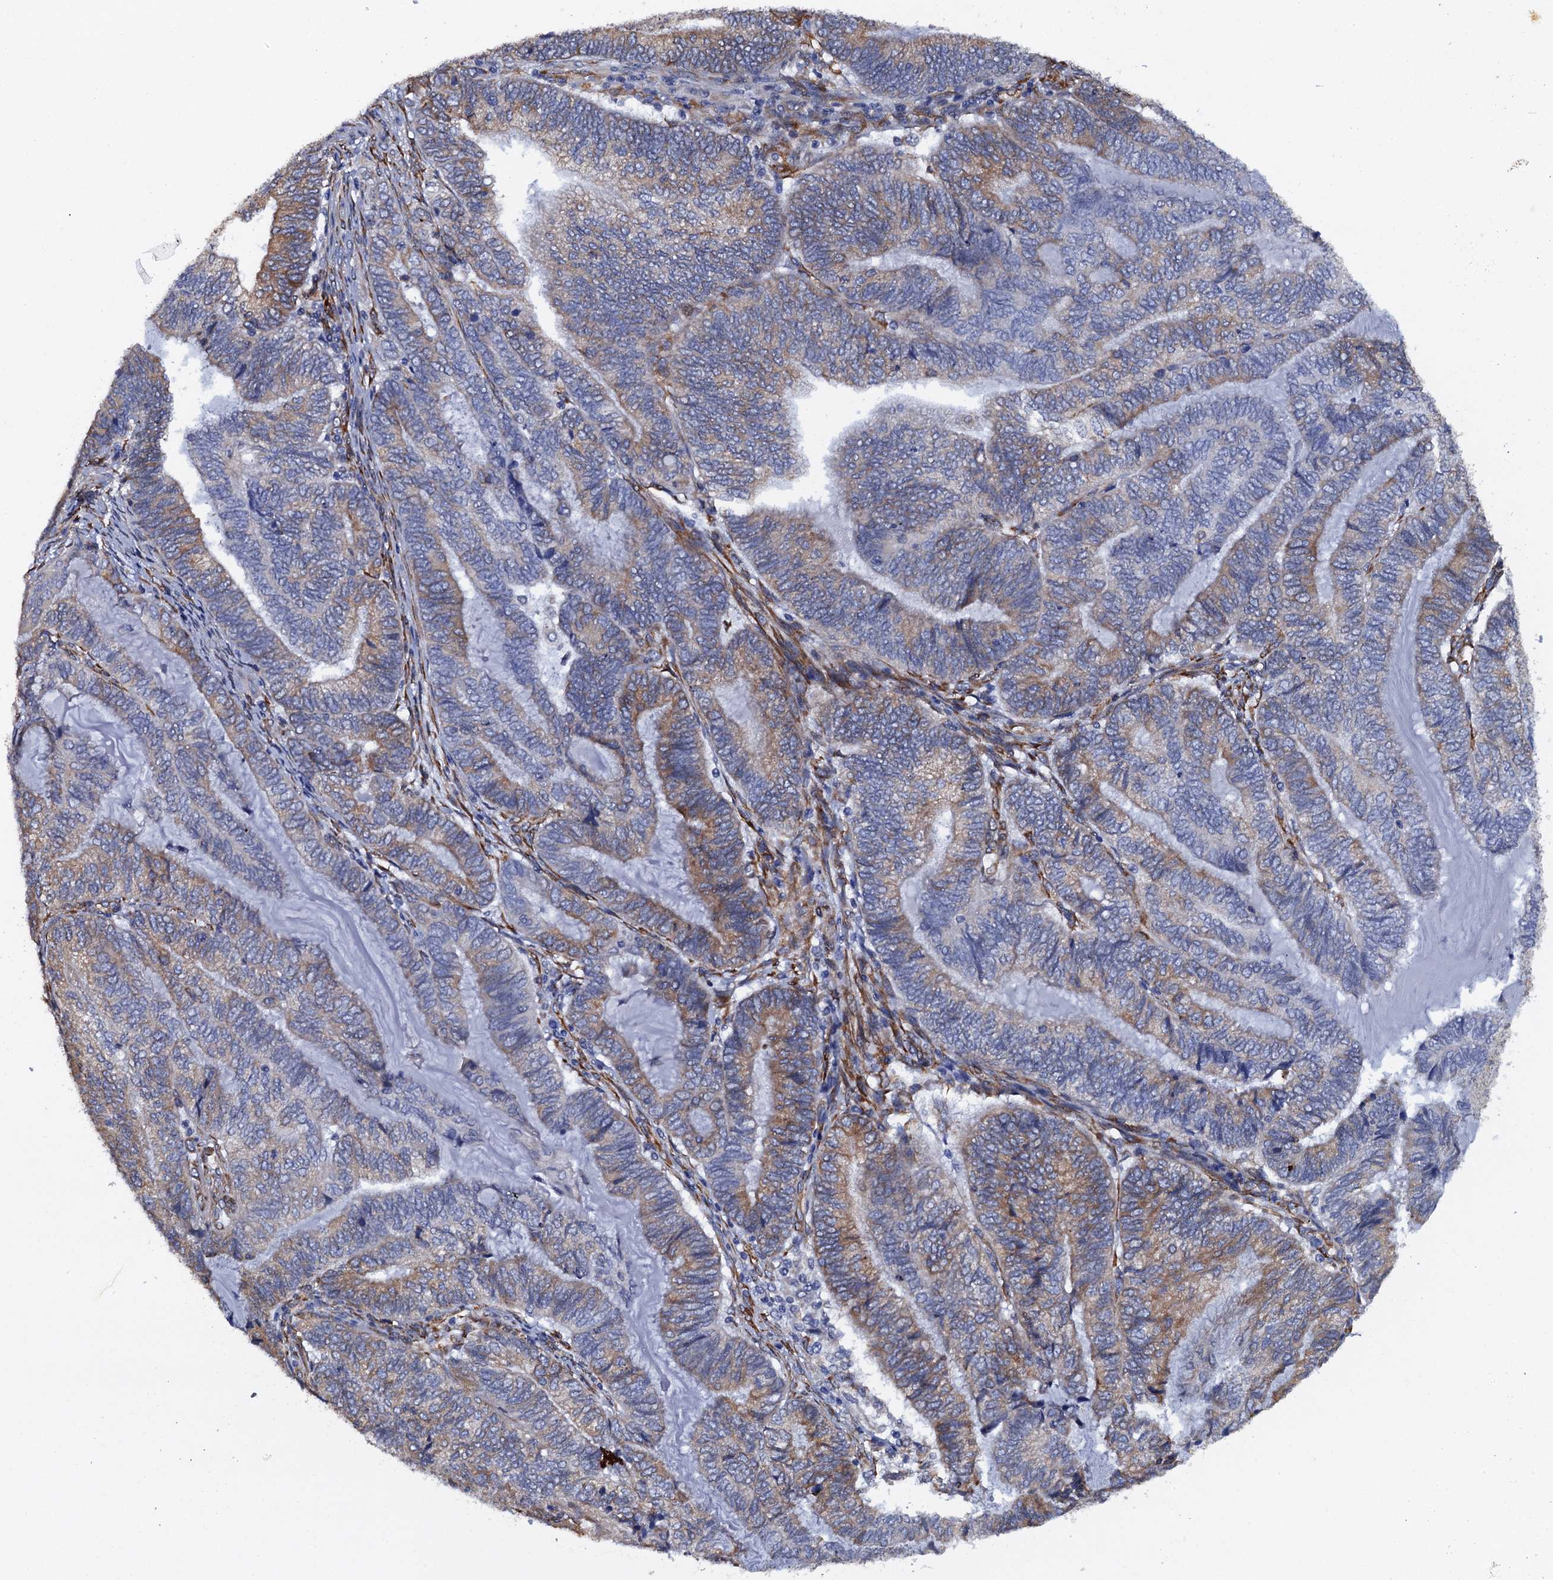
{"staining": {"intensity": "moderate", "quantity": "25%-75%", "location": "cytoplasmic/membranous"}, "tissue": "endometrial cancer", "cell_type": "Tumor cells", "image_type": "cancer", "snomed": [{"axis": "morphology", "description": "Adenocarcinoma, NOS"}, {"axis": "topography", "description": "Uterus"}, {"axis": "topography", "description": "Endometrium"}], "caption": "Immunohistochemical staining of human adenocarcinoma (endometrial) displays moderate cytoplasmic/membranous protein staining in about 25%-75% of tumor cells.", "gene": "POGLUT3", "patient": {"sex": "female", "age": 70}}